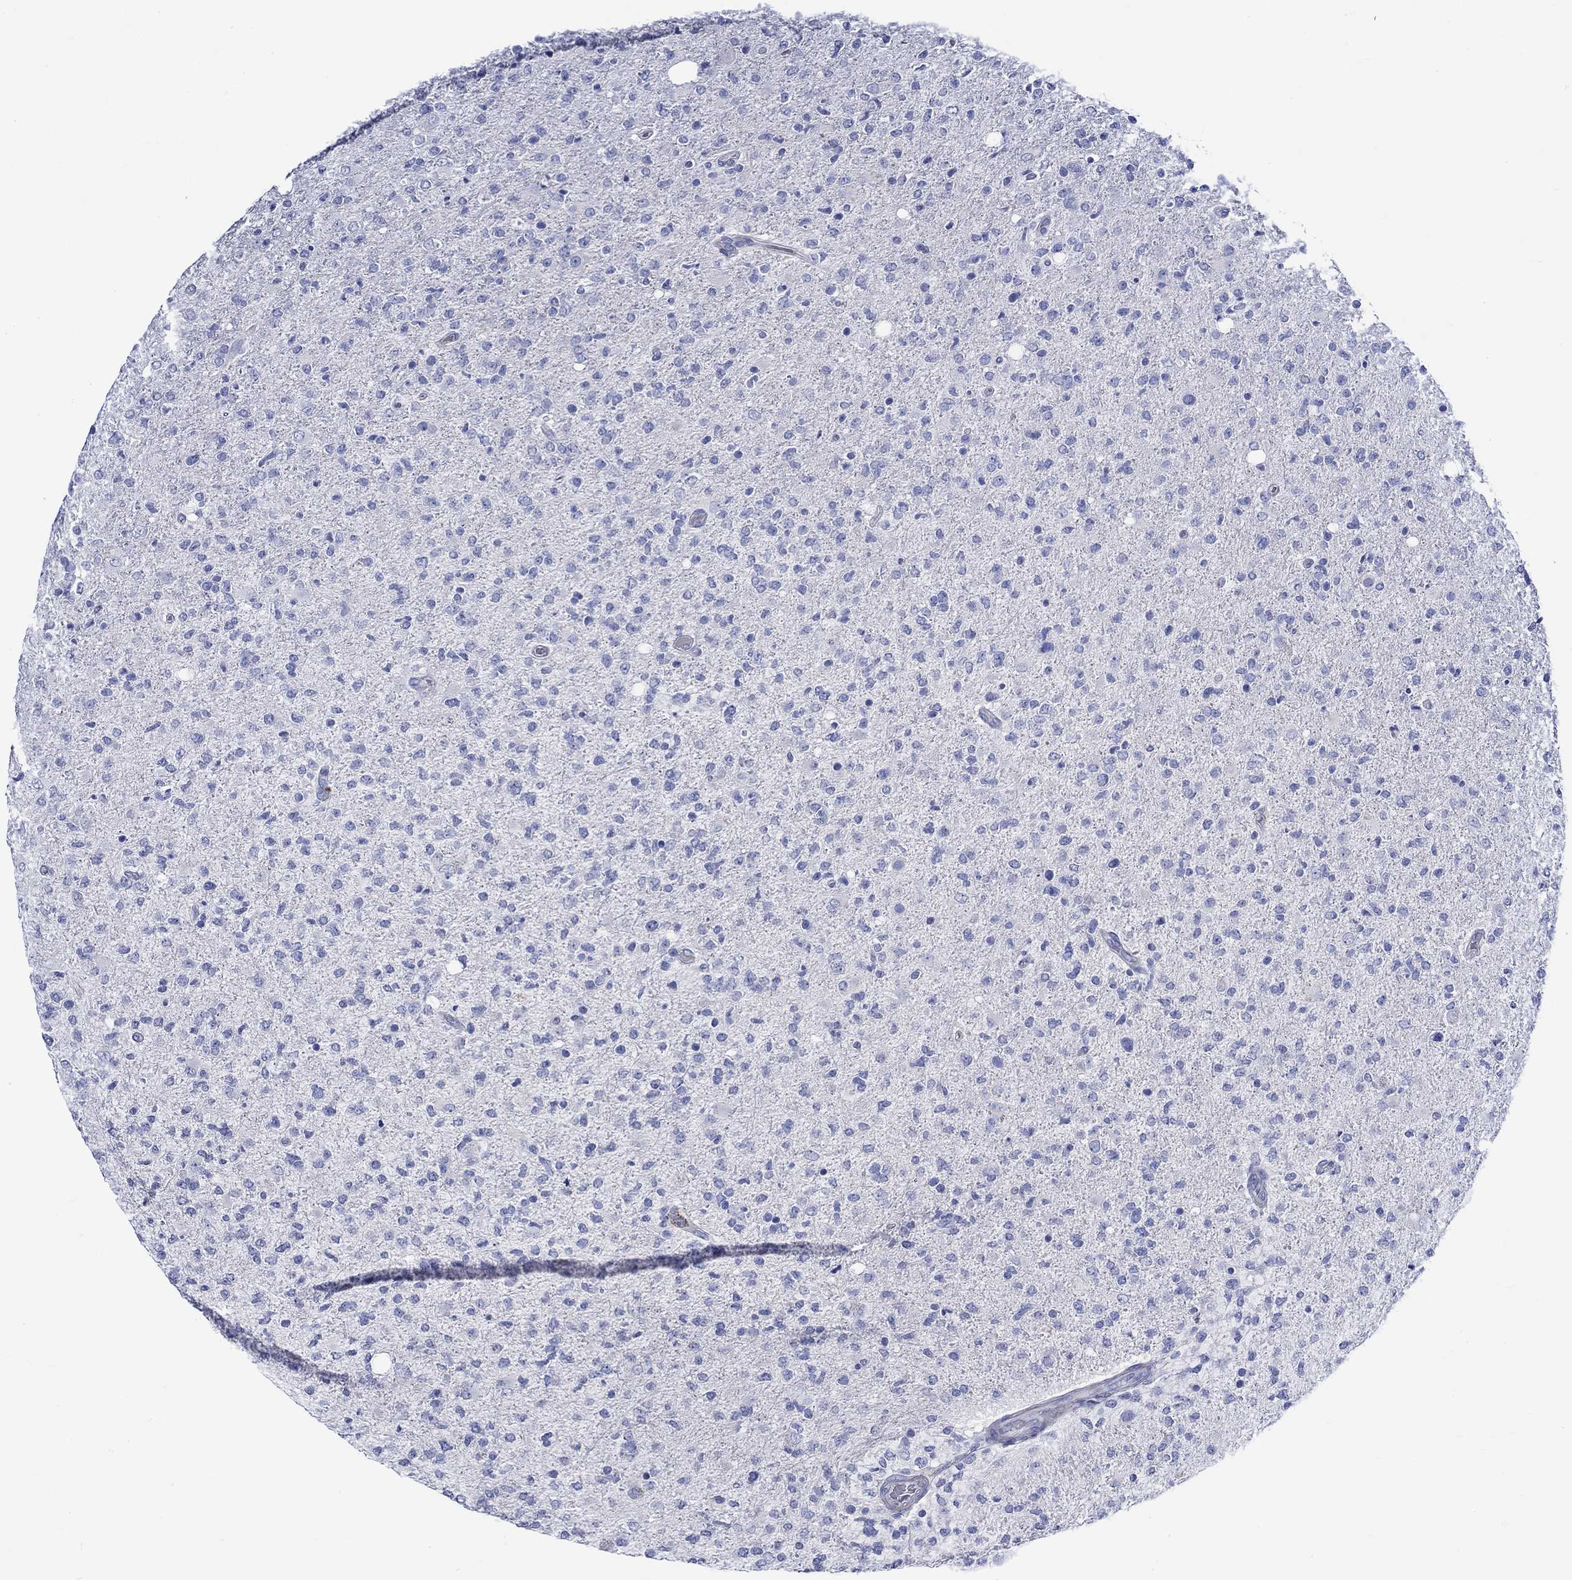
{"staining": {"intensity": "negative", "quantity": "none", "location": "none"}, "tissue": "glioma", "cell_type": "Tumor cells", "image_type": "cancer", "snomed": [{"axis": "morphology", "description": "Glioma, malignant, High grade"}, {"axis": "topography", "description": "Cerebral cortex"}], "caption": "This histopathology image is of glioma stained with IHC to label a protein in brown with the nuclei are counter-stained blue. There is no expression in tumor cells. (DAB (3,3'-diaminobenzidine) immunohistochemistry (IHC) visualized using brightfield microscopy, high magnification).", "gene": "NRIP3", "patient": {"sex": "male", "age": 70}}